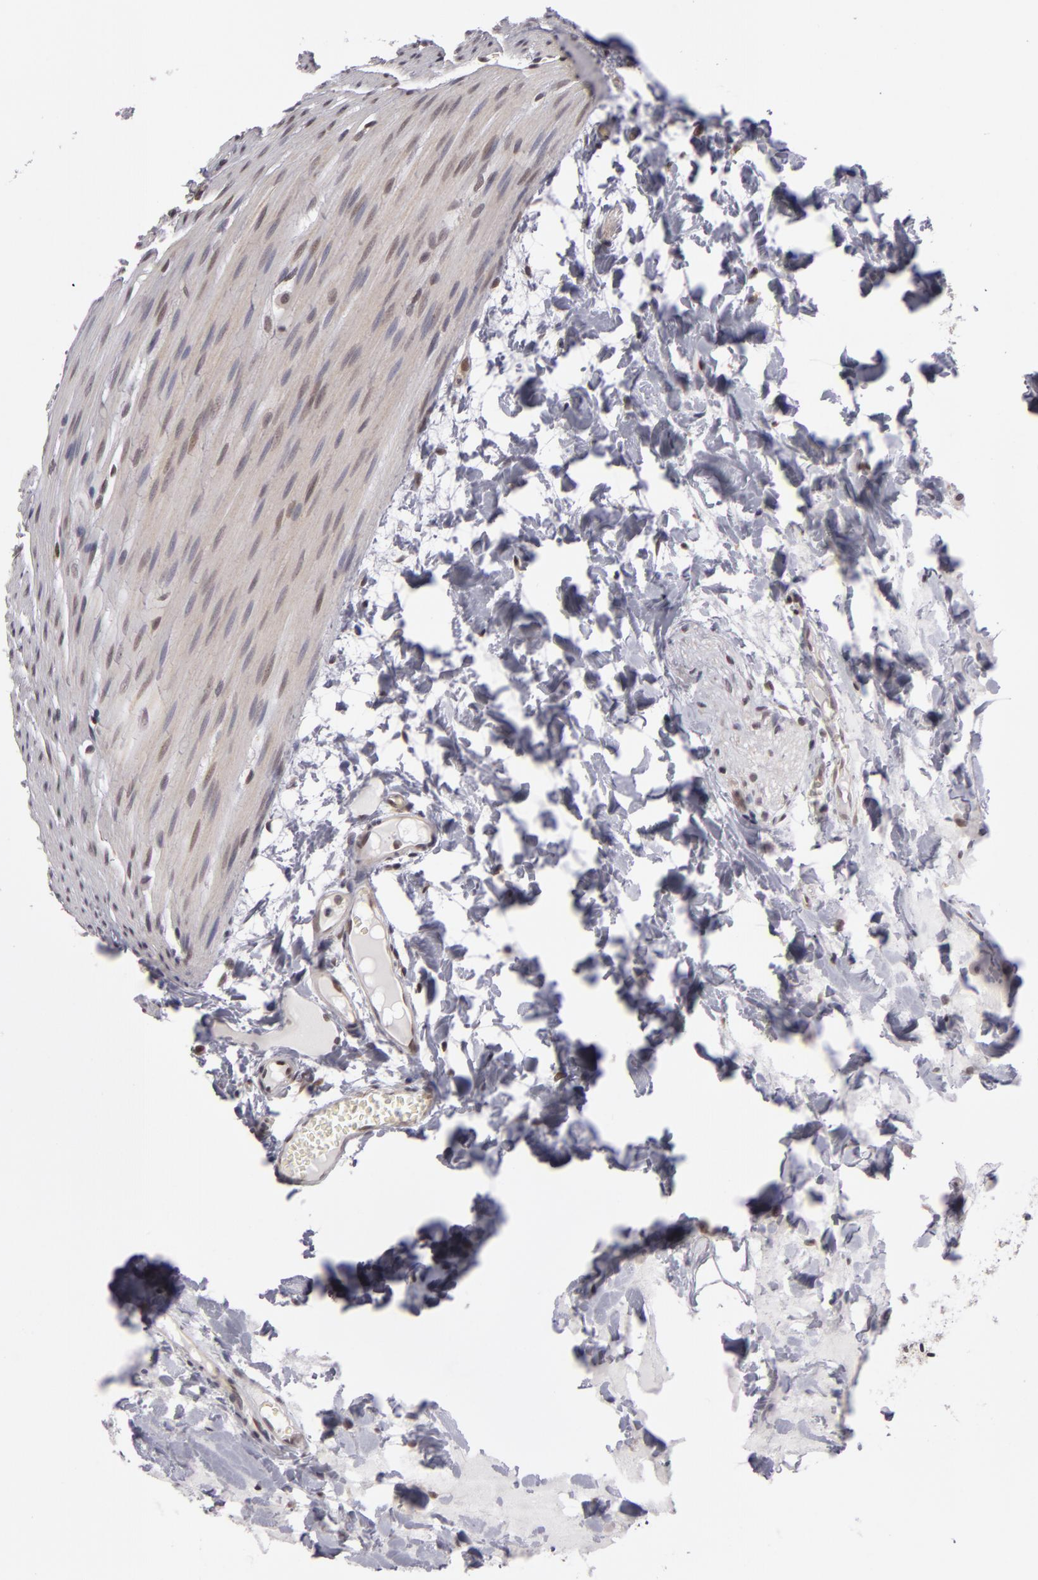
{"staining": {"intensity": "moderate", "quantity": ">75%", "location": "nuclear"}, "tissue": "colon", "cell_type": "Endothelial cells", "image_type": "normal", "snomed": [{"axis": "morphology", "description": "Normal tissue, NOS"}, {"axis": "topography", "description": "Colon"}], "caption": "Immunohistochemistry of benign colon displays medium levels of moderate nuclear staining in about >75% of endothelial cells. (brown staining indicates protein expression, while blue staining denotes nuclei).", "gene": "ZNF133", "patient": {"sex": "male", "age": 1}}